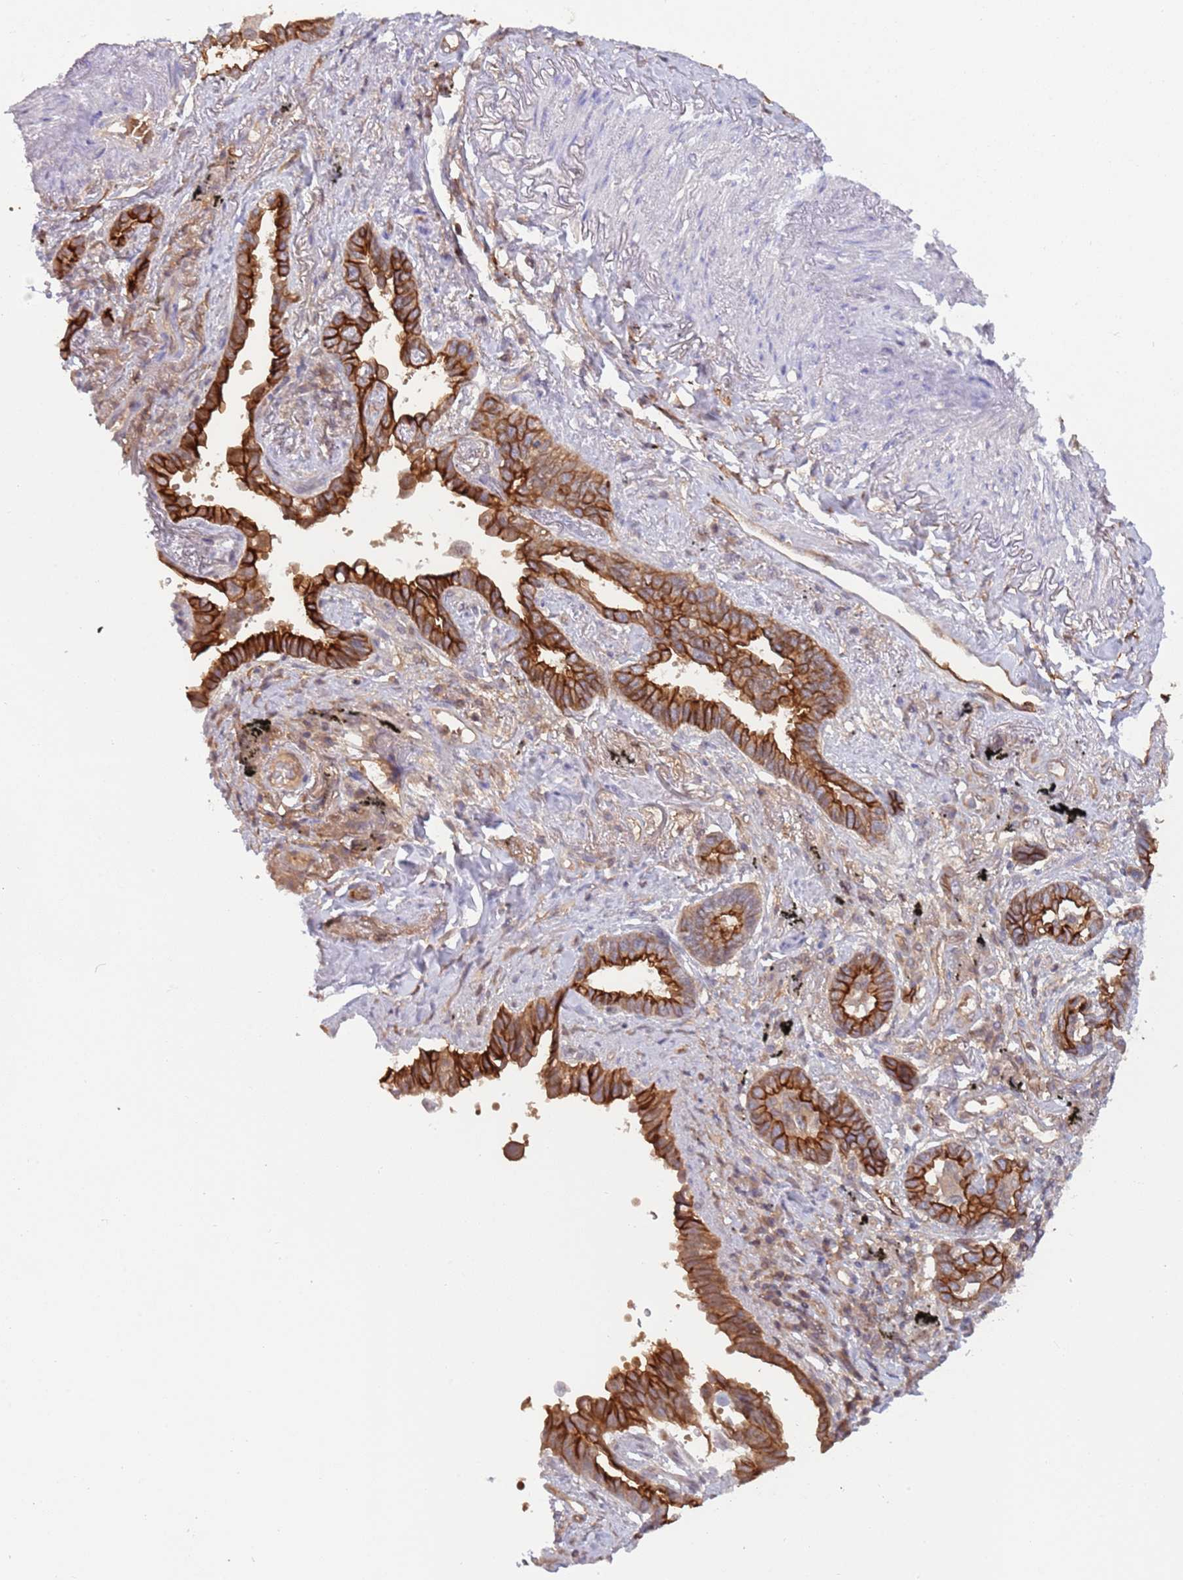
{"staining": {"intensity": "strong", "quantity": ">75%", "location": "cytoplasmic/membranous"}, "tissue": "lung cancer", "cell_type": "Tumor cells", "image_type": "cancer", "snomed": [{"axis": "morphology", "description": "Adenocarcinoma, NOS"}, {"axis": "topography", "description": "Lung"}], "caption": "Tumor cells exhibit high levels of strong cytoplasmic/membranous expression in about >75% of cells in lung cancer (adenocarcinoma).", "gene": "GSDMD", "patient": {"sex": "male", "age": 67}}